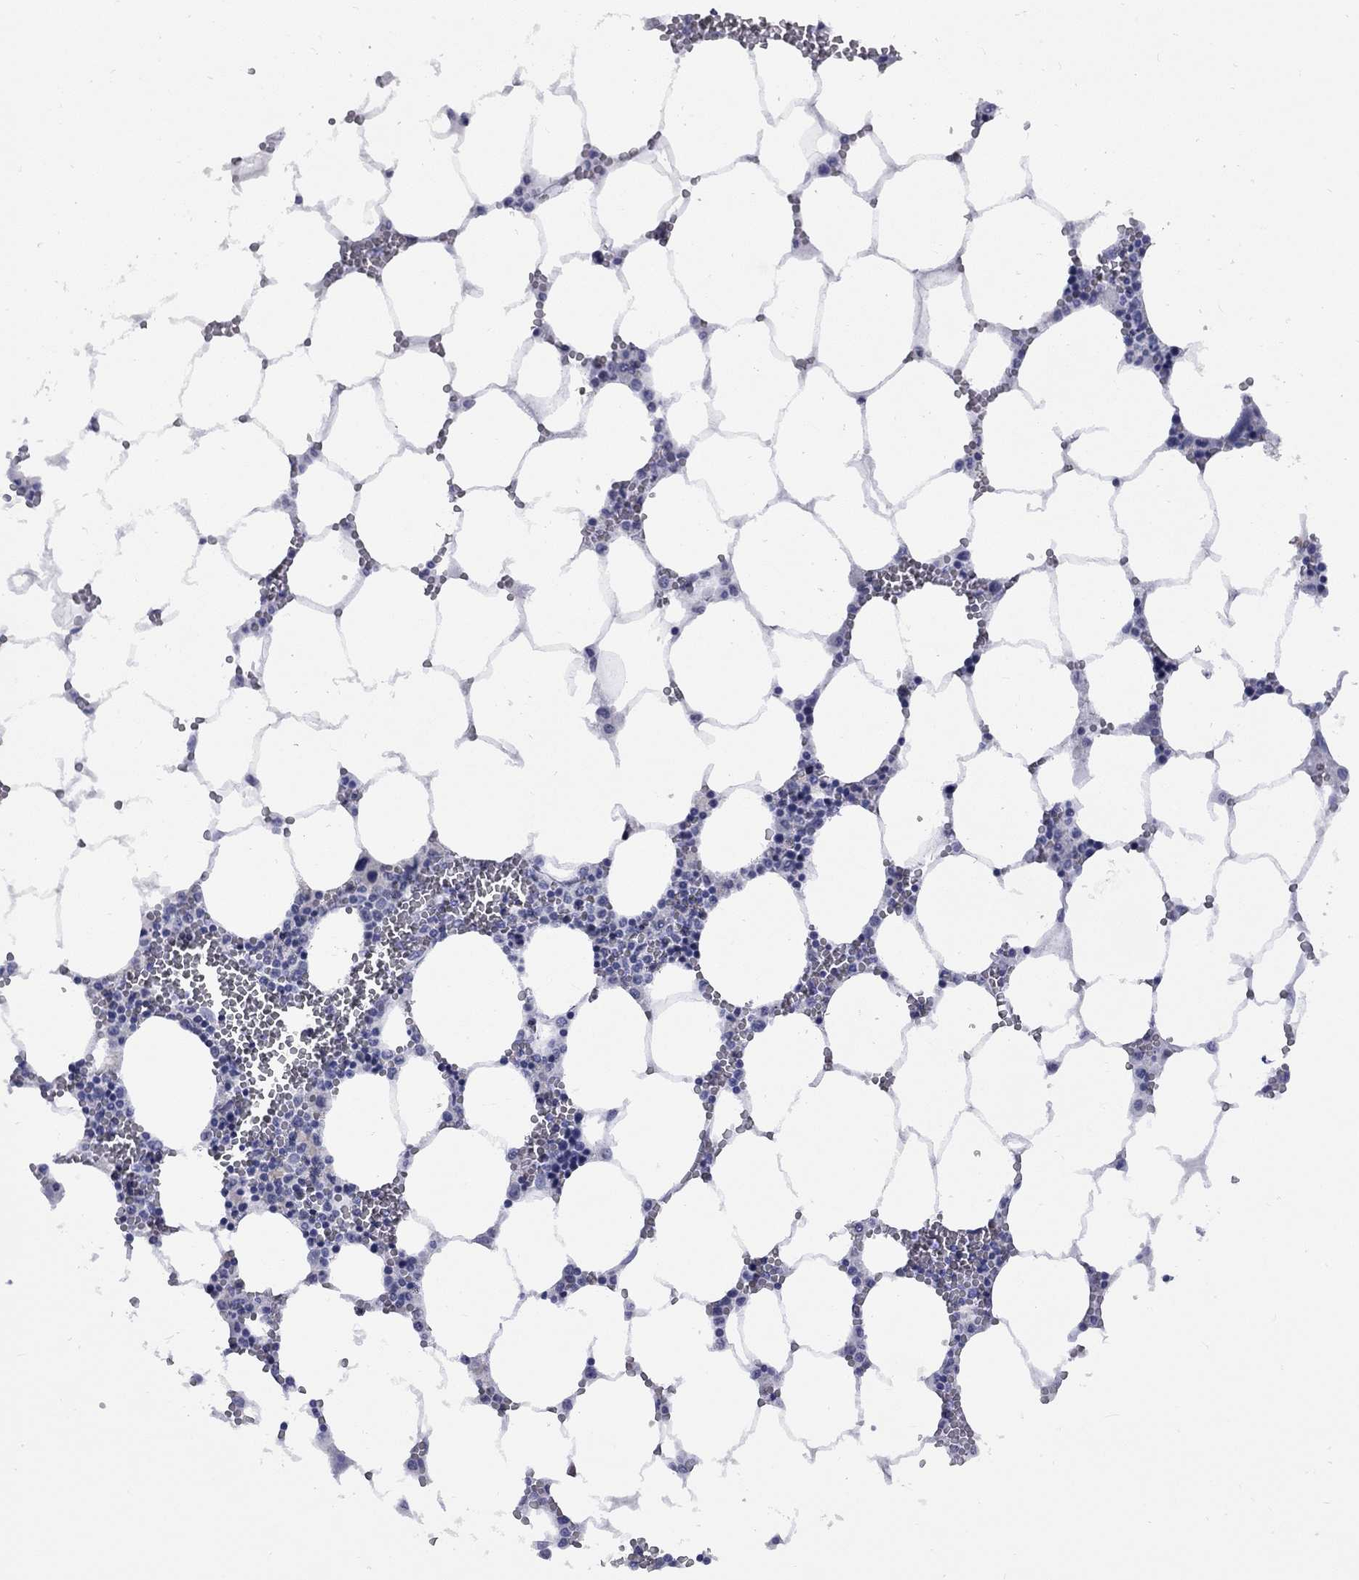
{"staining": {"intensity": "negative", "quantity": "none", "location": "none"}, "tissue": "bone marrow", "cell_type": "Hematopoietic cells", "image_type": "normal", "snomed": [{"axis": "morphology", "description": "Normal tissue, NOS"}, {"axis": "topography", "description": "Bone marrow"}], "caption": "DAB immunohistochemical staining of unremarkable bone marrow displays no significant staining in hematopoietic cells.", "gene": "ABCB4", "patient": {"sex": "female", "age": 64}}